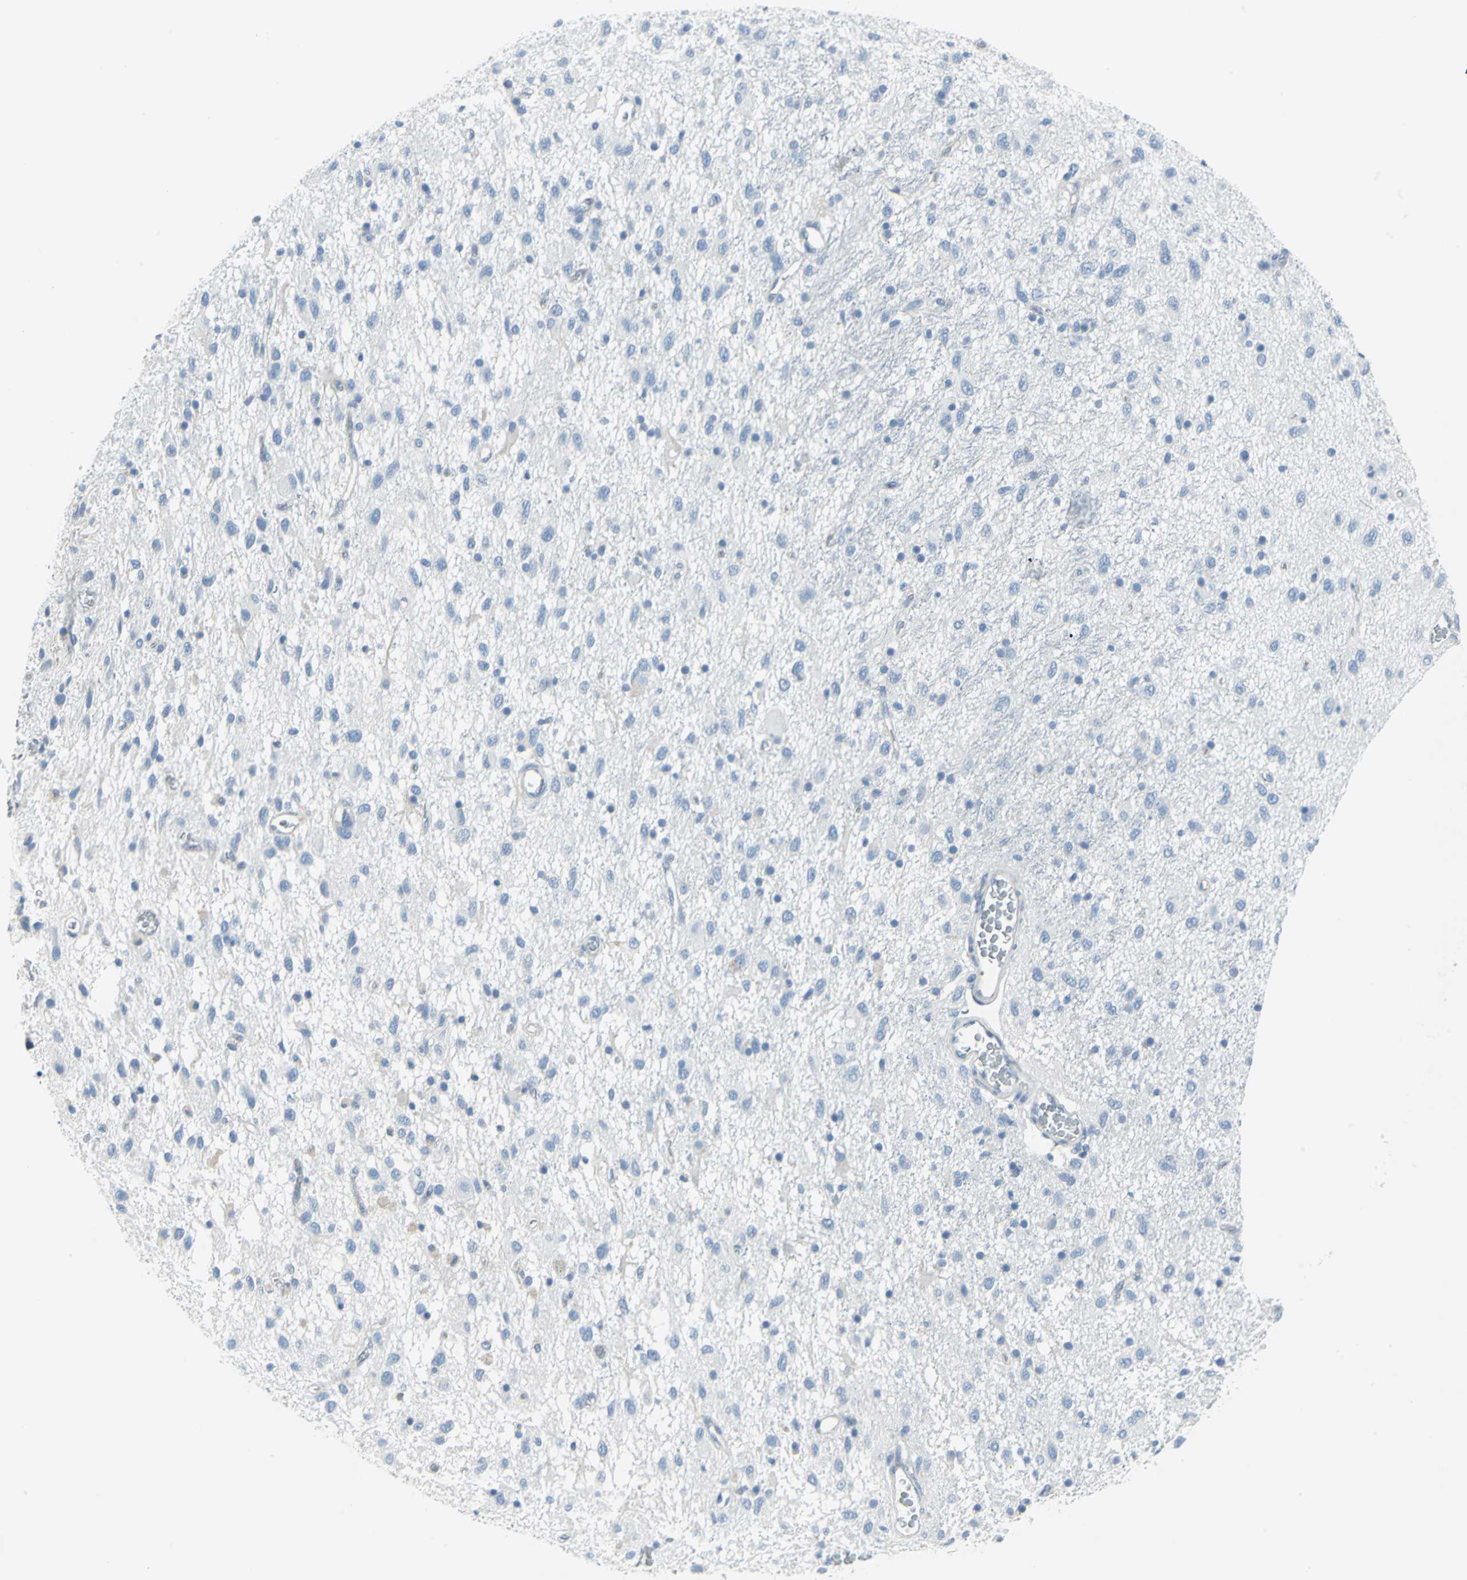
{"staining": {"intensity": "negative", "quantity": "none", "location": "none"}, "tissue": "glioma", "cell_type": "Tumor cells", "image_type": "cancer", "snomed": [{"axis": "morphology", "description": "Glioma, malignant, Low grade"}, {"axis": "topography", "description": "Brain"}], "caption": "Malignant low-grade glioma stained for a protein using immunohistochemistry reveals no expression tumor cells.", "gene": "CYB5A", "patient": {"sex": "male", "age": 77}}